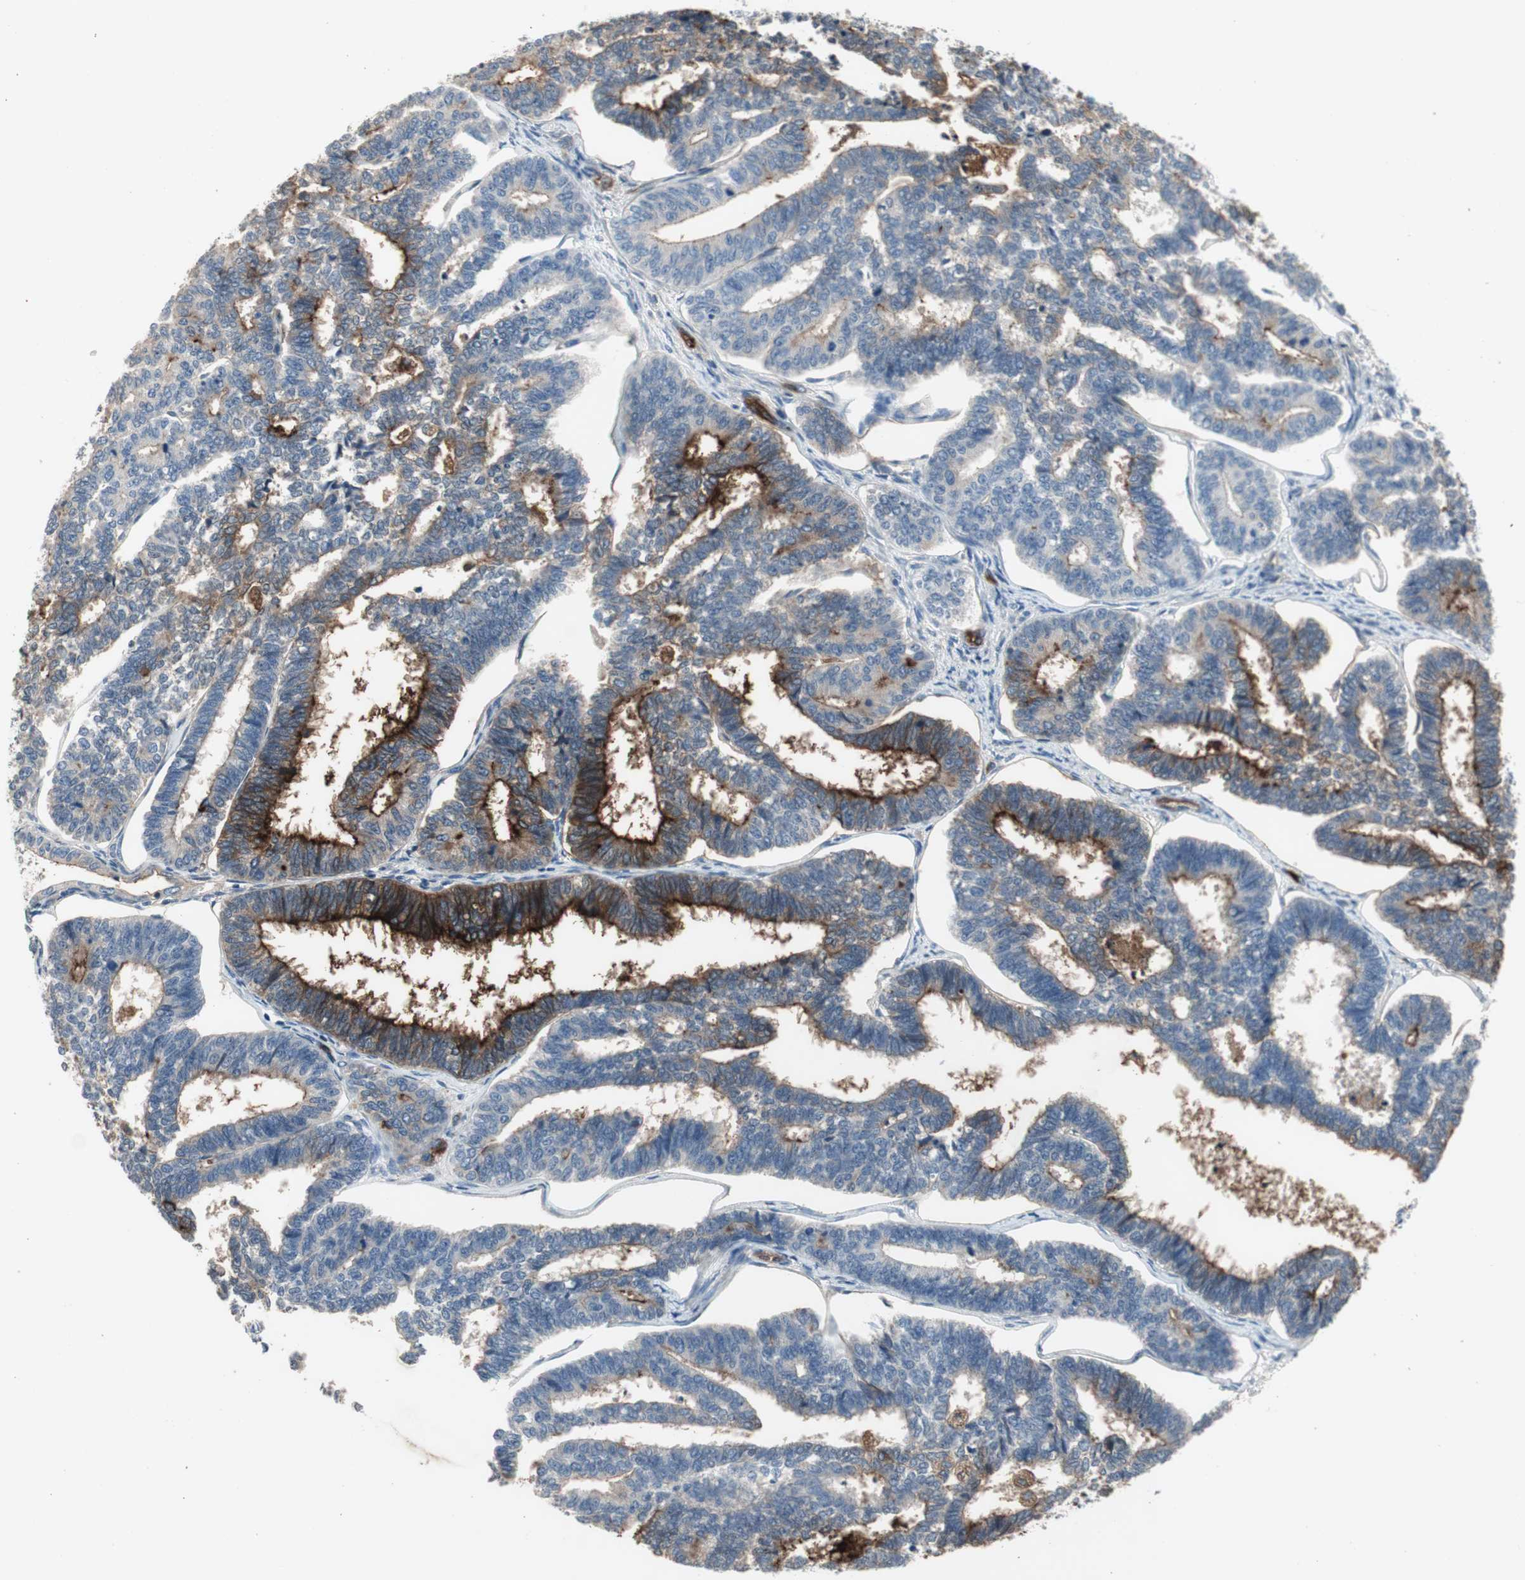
{"staining": {"intensity": "strong", "quantity": "<25%", "location": "cytoplasmic/membranous"}, "tissue": "endometrial cancer", "cell_type": "Tumor cells", "image_type": "cancer", "snomed": [{"axis": "morphology", "description": "Adenocarcinoma, NOS"}, {"axis": "topography", "description": "Endometrium"}], "caption": "A high-resolution photomicrograph shows immunohistochemistry staining of endometrial adenocarcinoma, which demonstrates strong cytoplasmic/membranous expression in approximately <25% of tumor cells.", "gene": "ALPL", "patient": {"sex": "female", "age": 70}}